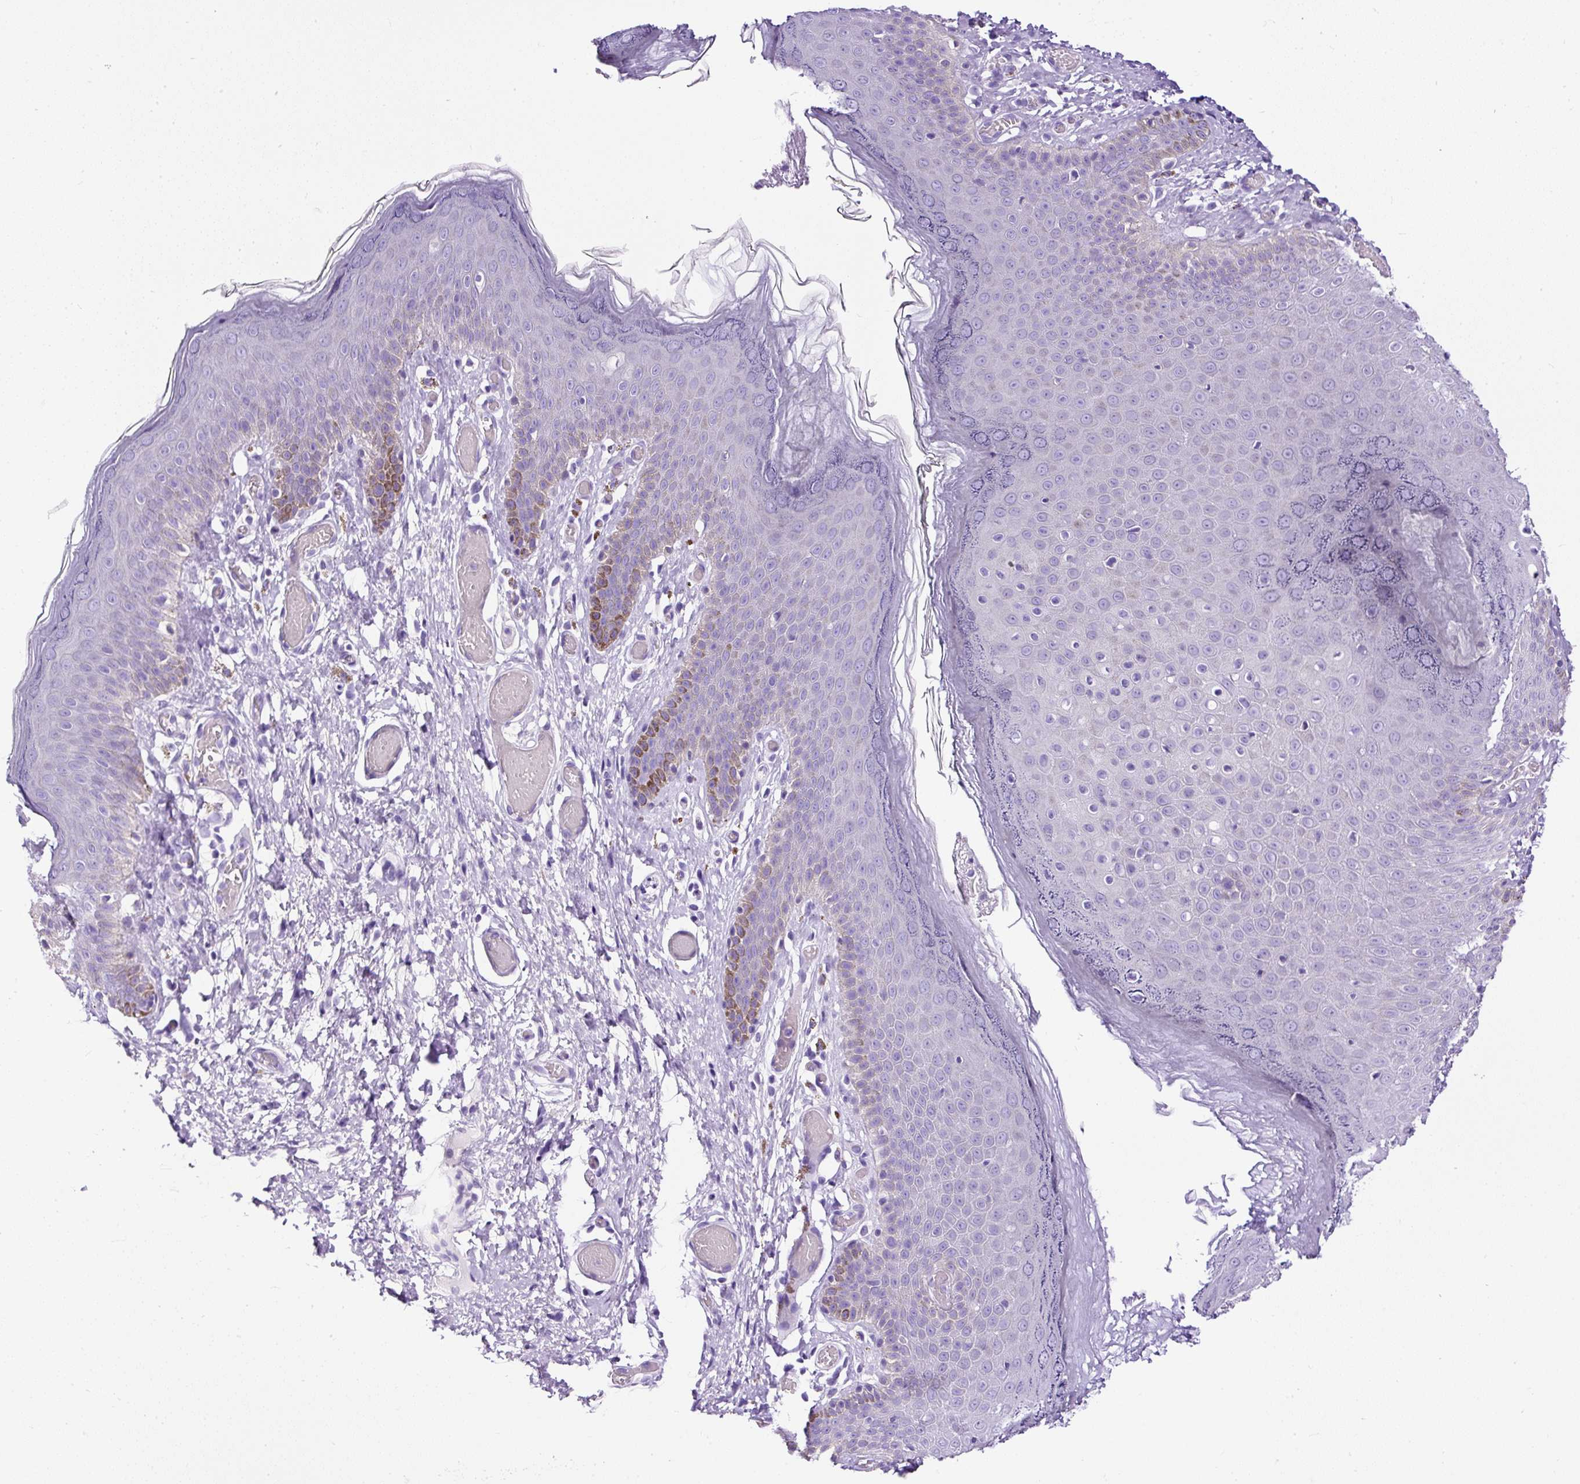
{"staining": {"intensity": "negative", "quantity": "none", "location": "none"}, "tissue": "skin", "cell_type": "Epidermal cells", "image_type": "normal", "snomed": [{"axis": "morphology", "description": "Normal tissue, NOS"}, {"axis": "topography", "description": "Anal"}], "caption": "Human skin stained for a protein using IHC demonstrates no staining in epidermal cells.", "gene": "STOX2", "patient": {"sex": "female", "age": 40}}